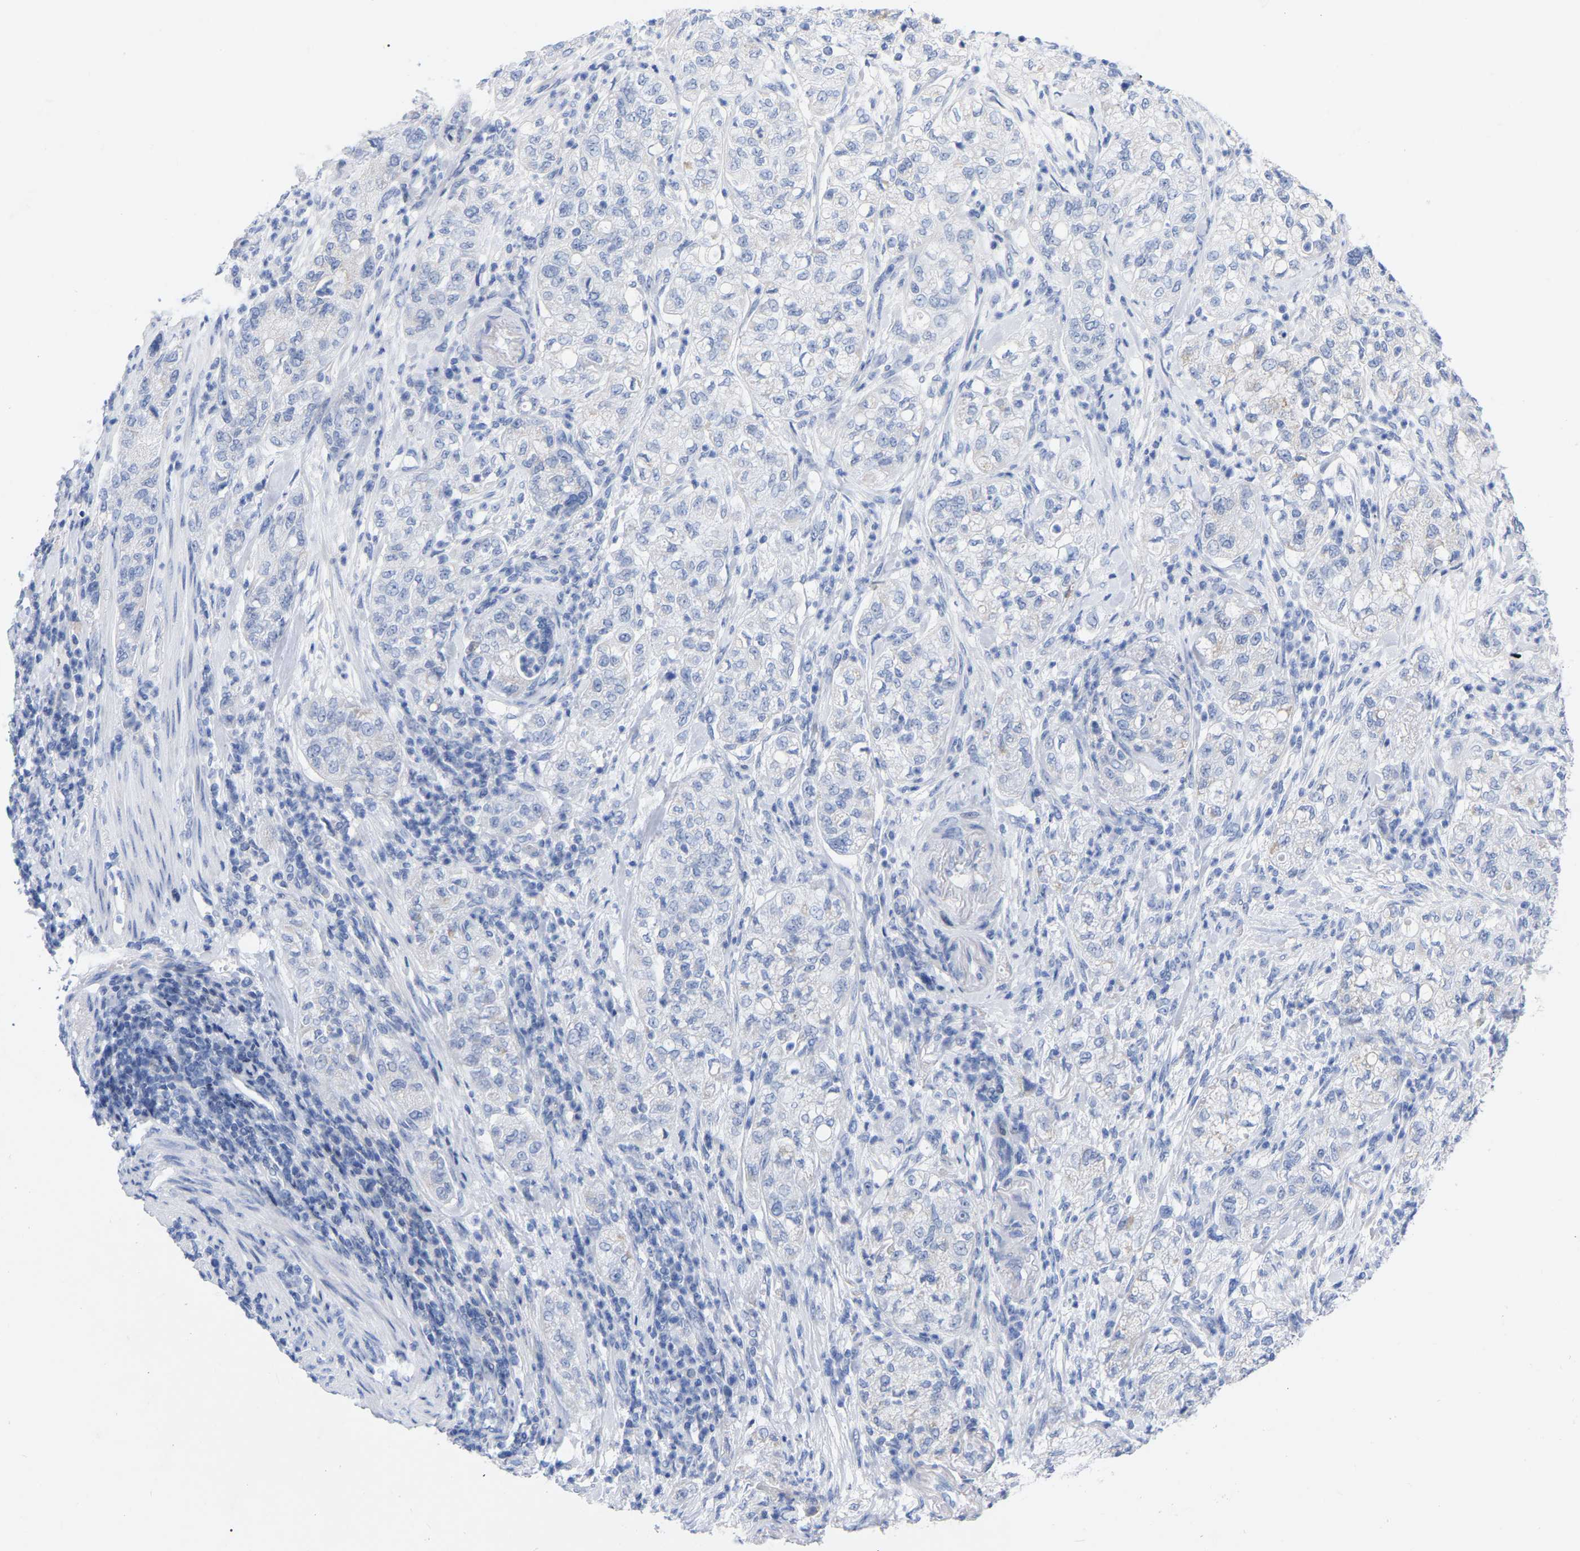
{"staining": {"intensity": "negative", "quantity": "none", "location": "none"}, "tissue": "pancreatic cancer", "cell_type": "Tumor cells", "image_type": "cancer", "snomed": [{"axis": "morphology", "description": "Adenocarcinoma, NOS"}, {"axis": "topography", "description": "Pancreas"}], "caption": "Immunohistochemistry of human pancreatic adenocarcinoma displays no expression in tumor cells.", "gene": "ZNF629", "patient": {"sex": "female", "age": 78}}